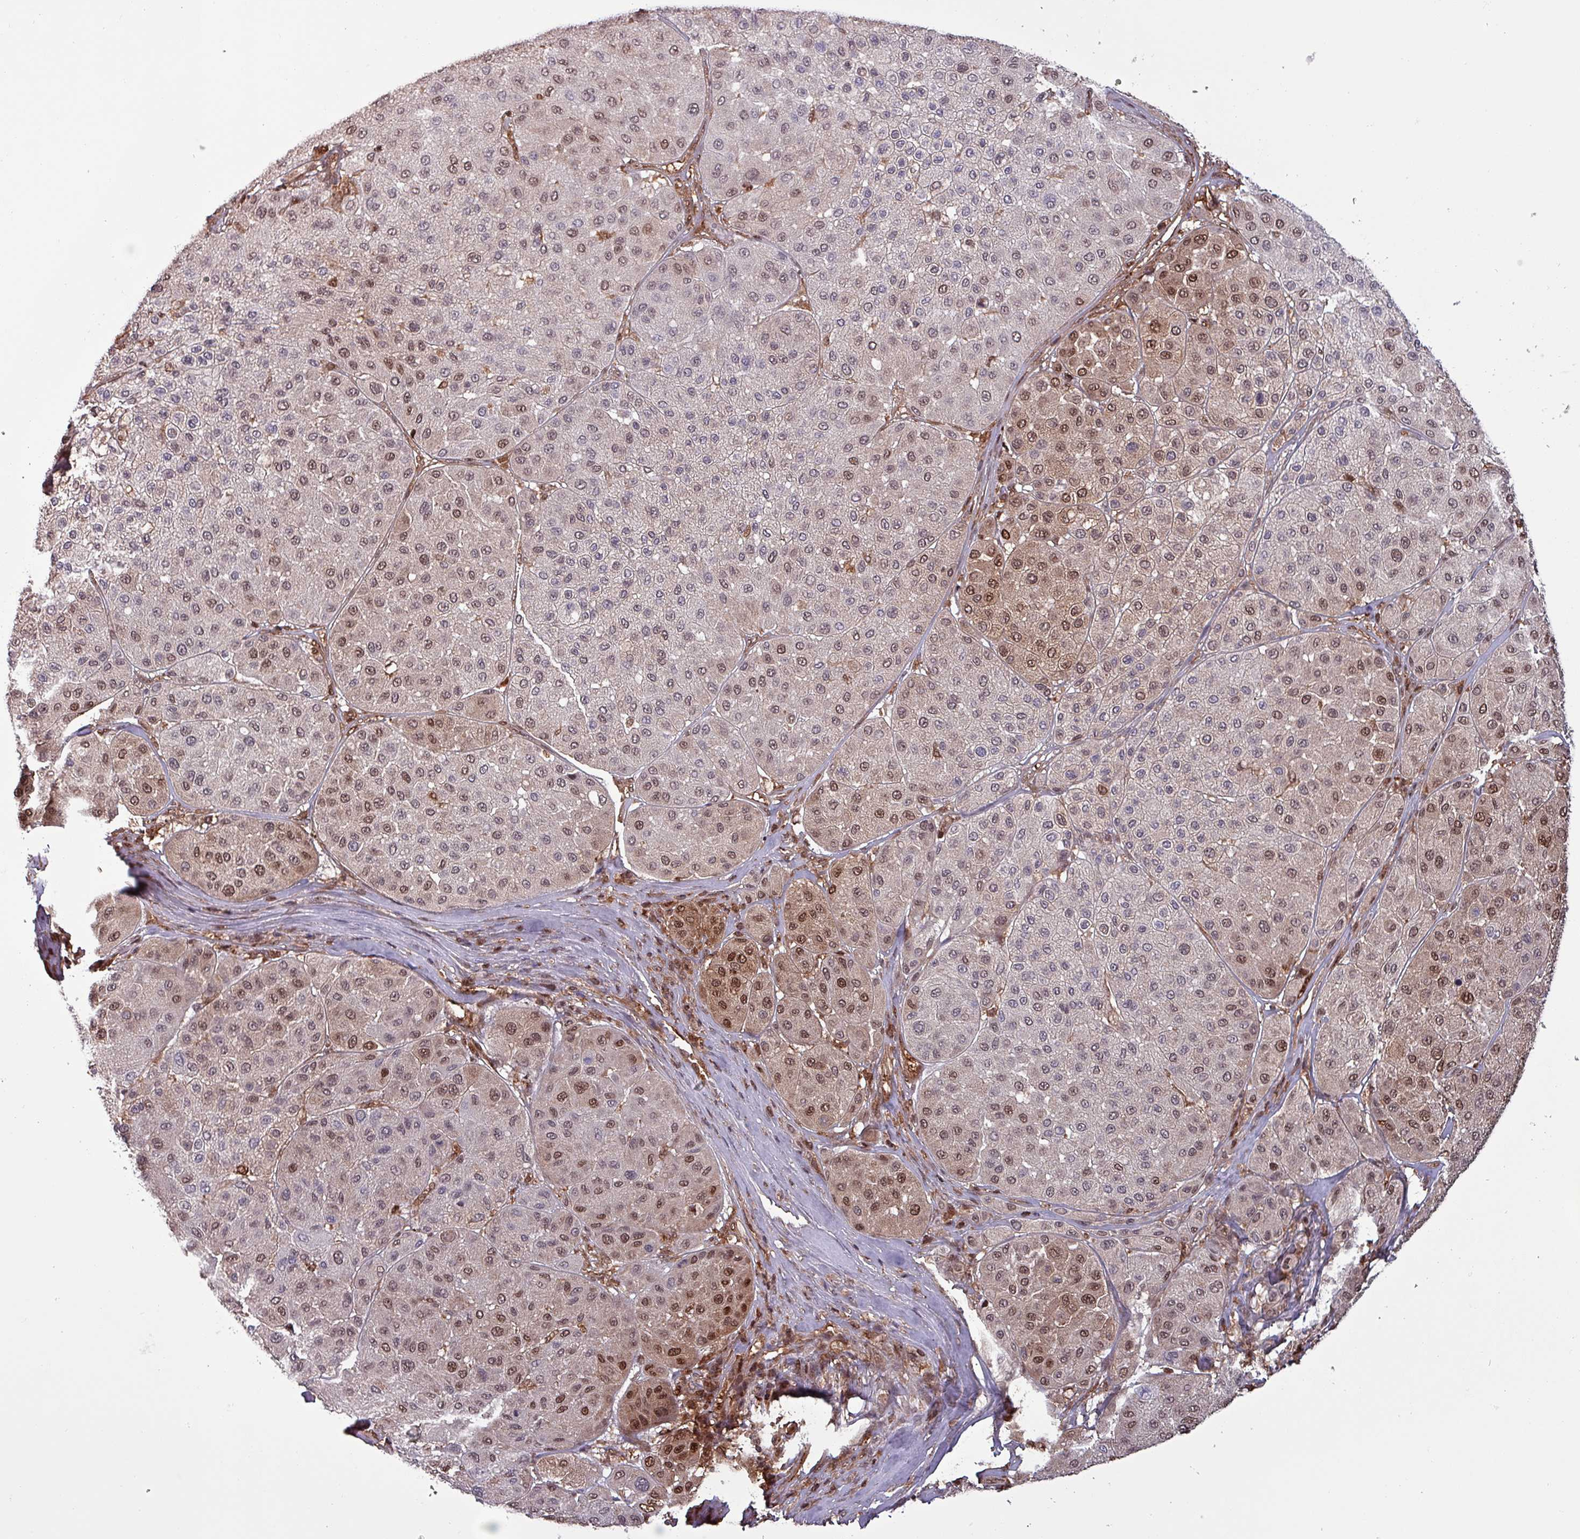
{"staining": {"intensity": "moderate", "quantity": "25%-75%", "location": "cytoplasmic/membranous,nuclear"}, "tissue": "melanoma", "cell_type": "Tumor cells", "image_type": "cancer", "snomed": [{"axis": "morphology", "description": "Malignant melanoma, Metastatic site"}, {"axis": "topography", "description": "Smooth muscle"}], "caption": "Human melanoma stained with a protein marker exhibits moderate staining in tumor cells.", "gene": "PSMB8", "patient": {"sex": "male", "age": 41}}